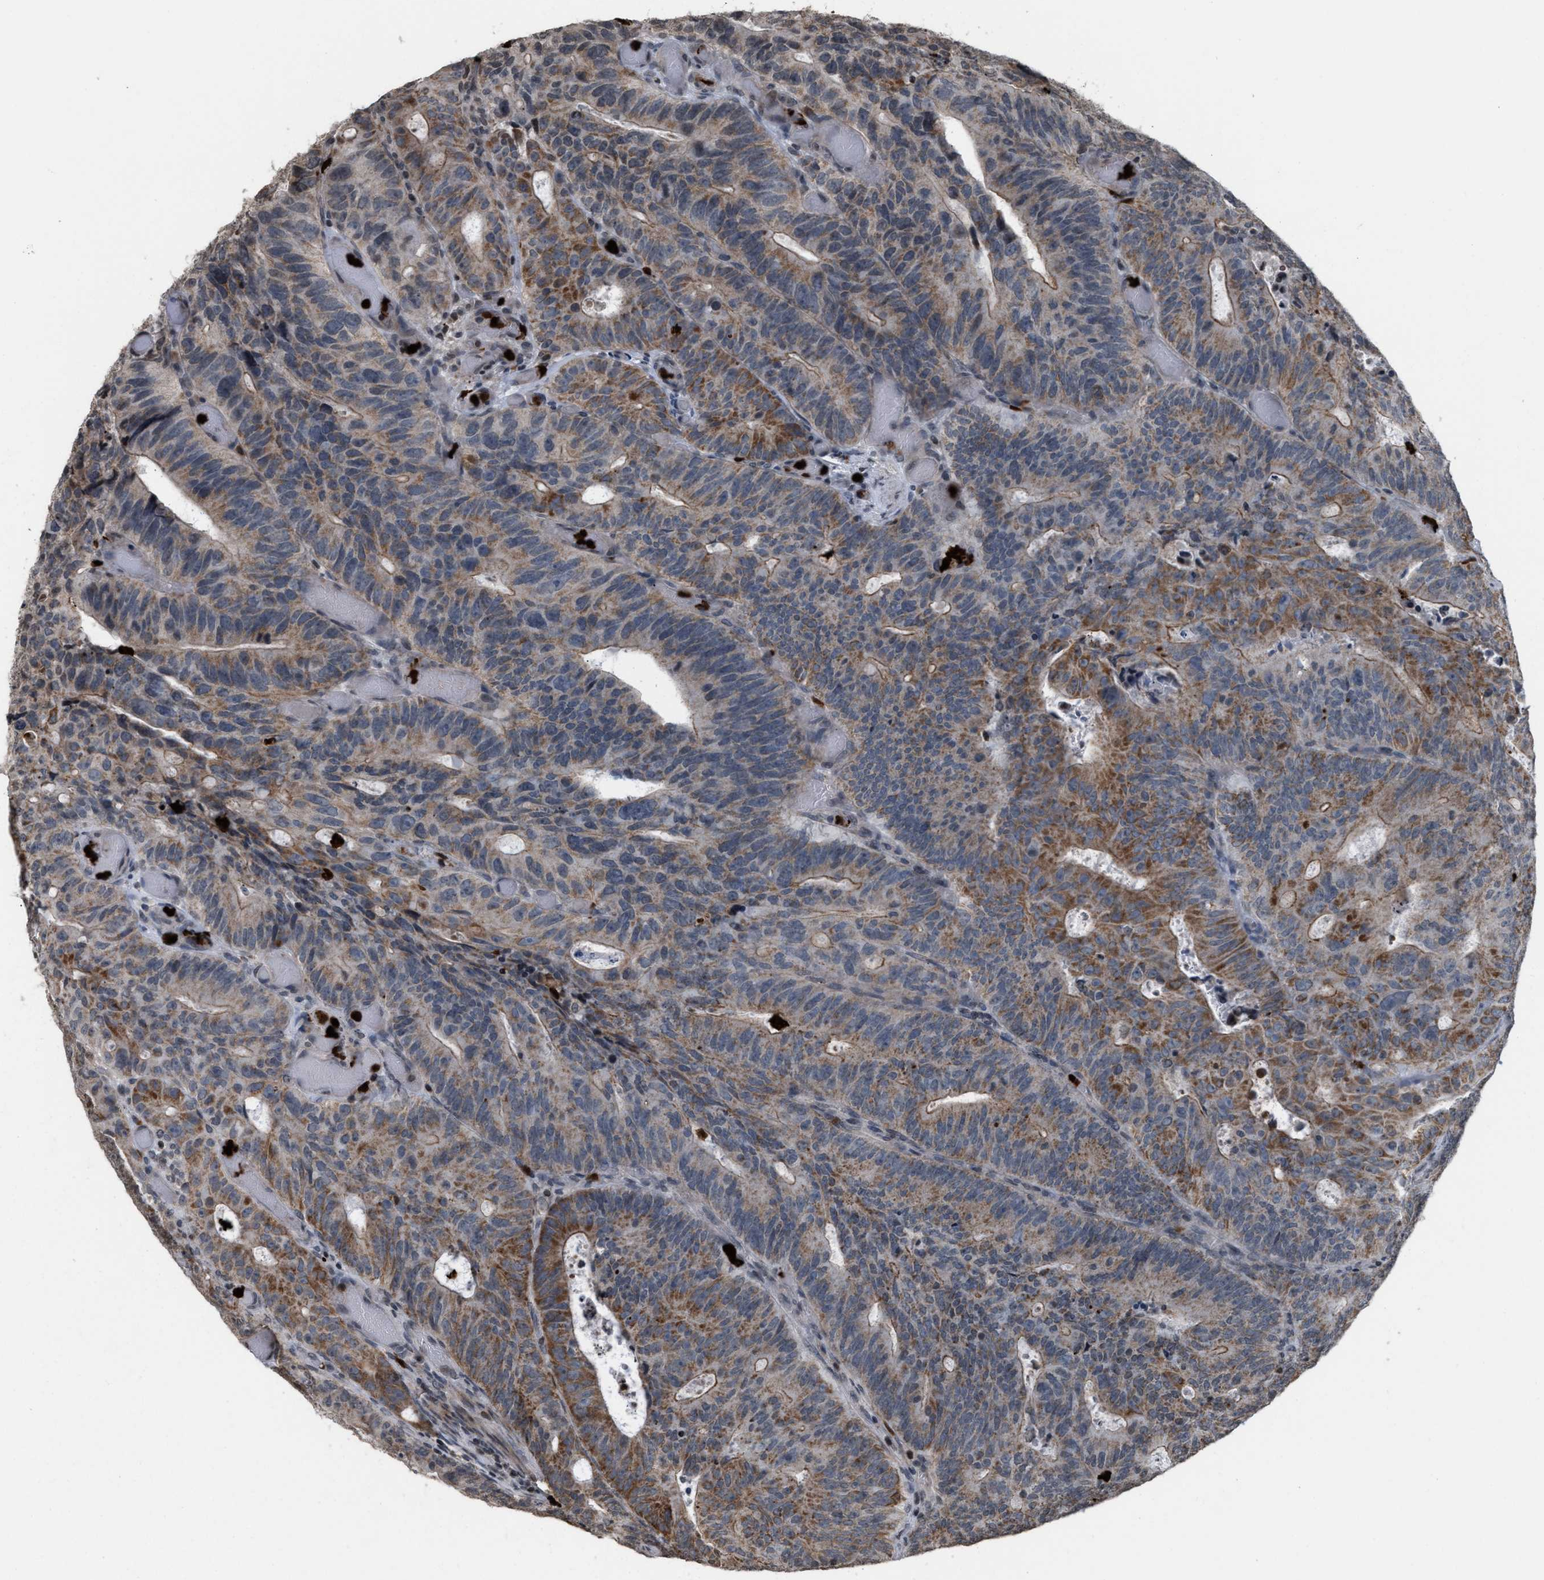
{"staining": {"intensity": "moderate", "quantity": ">75%", "location": "cytoplasmic/membranous"}, "tissue": "colorectal cancer", "cell_type": "Tumor cells", "image_type": "cancer", "snomed": [{"axis": "morphology", "description": "Adenocarcinoma, NOS"}, {"axis": "topography", "description": "Colon"}], "caption": "Colorectal adenocarcinoma tissue demonstrates moderate cytoplasmic/membranous expression in about >75% of tumor cells (DAB (3,3'-diaminobenzidine) IHC, brown staining for protein, blue staining for nuclei).", "gene": "PRUNE2", "patient": {"sex": "male", "age": 87}}